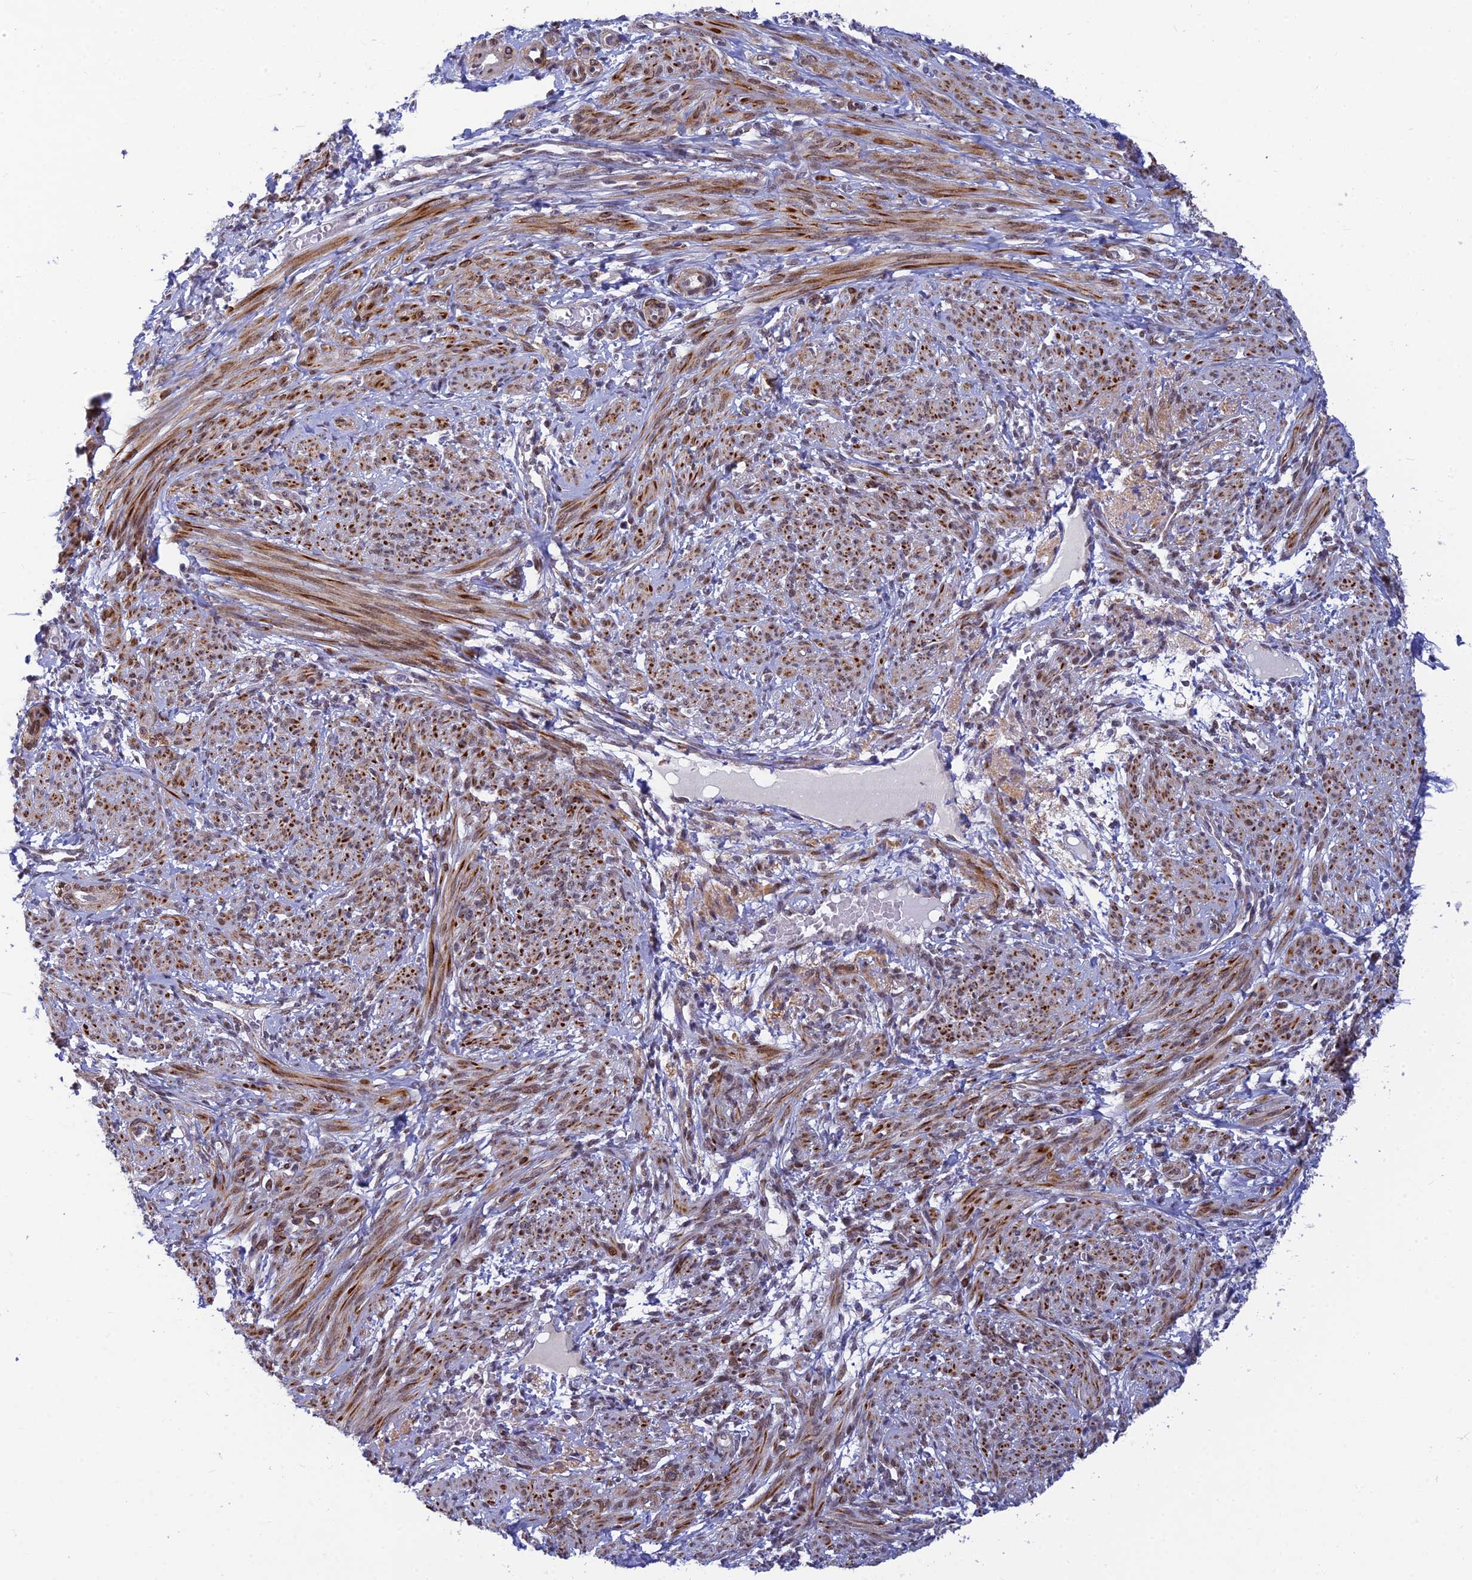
{"staining": {"intensity": "moderate", "quantity": ">75%", "location": "cytoplasmic/membranous"}, "tissue": "smooth muscle", "cell_type": "Smooth muscle cells", "image_type": "normal", "snomed": [{"axis": "morphology", "description": "Normal tissue, NOS"}, {"axis": "topography", "description": "Smooth muscle"}], "caption": "The histopathology image displays staining of unremarkable smooth muscle, revealing moderate cytoplasmic/membranous protein positivity (brown color) within smooth muscle cells.", "gene": "CLK4", "patient": {"sex": "female", "age": 39}}